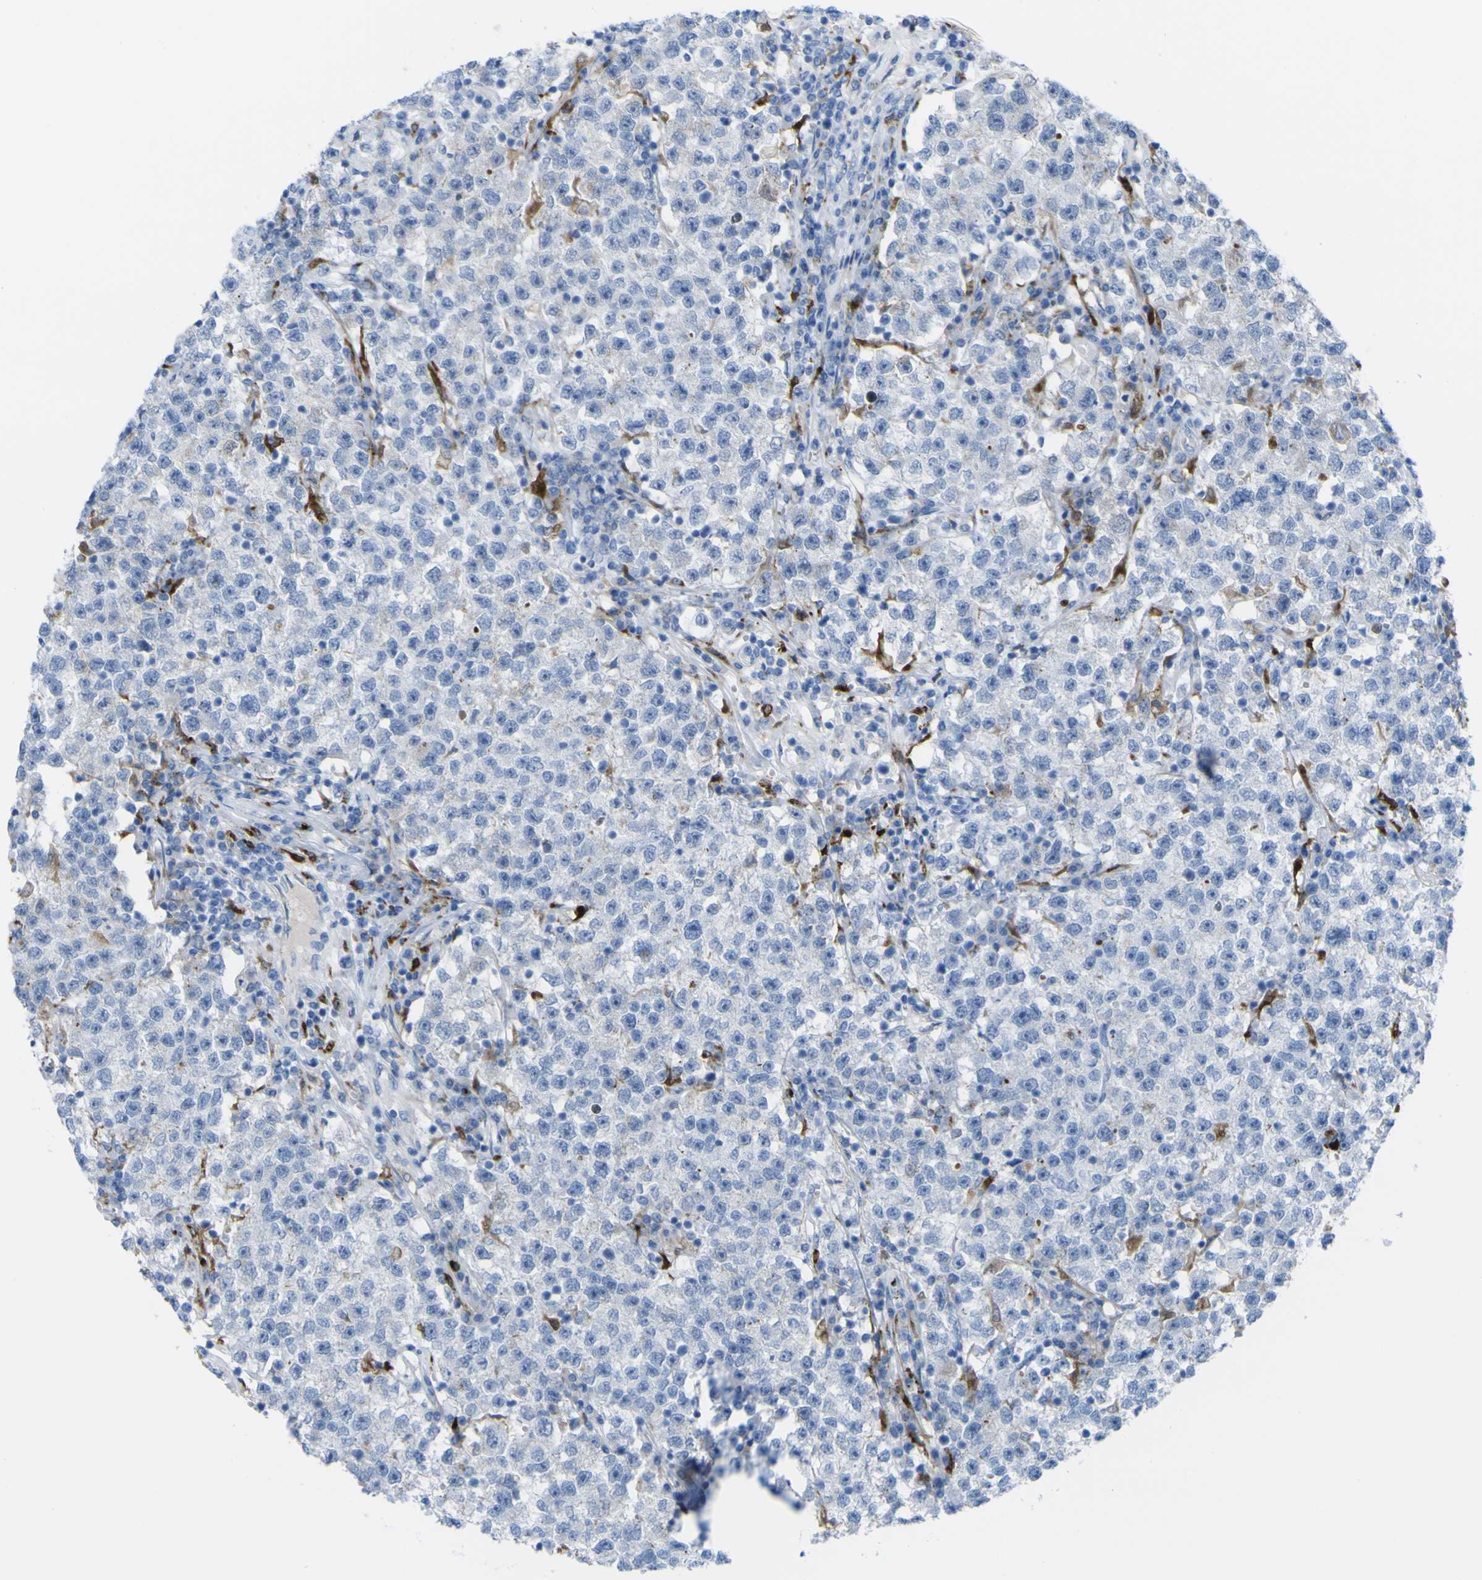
{"staining": {"intensity": "strong", "quantity": "<25%", "location": "cytoplasmic/membranous"}, "tissue": "testis cancer", "cell_type": "Tumor cells", "image_type": "cancer", "snomed": [{"axis": "morphology", "description": "Seminoma, NOS"}, {"axis": "topography", "description": "Testis"}], "caption": "Testis cancer stained for a protein (brown) exhibits strong cytoplasmic/membranous positive staining in approximately <25% of tumor cells.", "gene": "PLD3", "patient": {"sex": "male", "age": 22}}